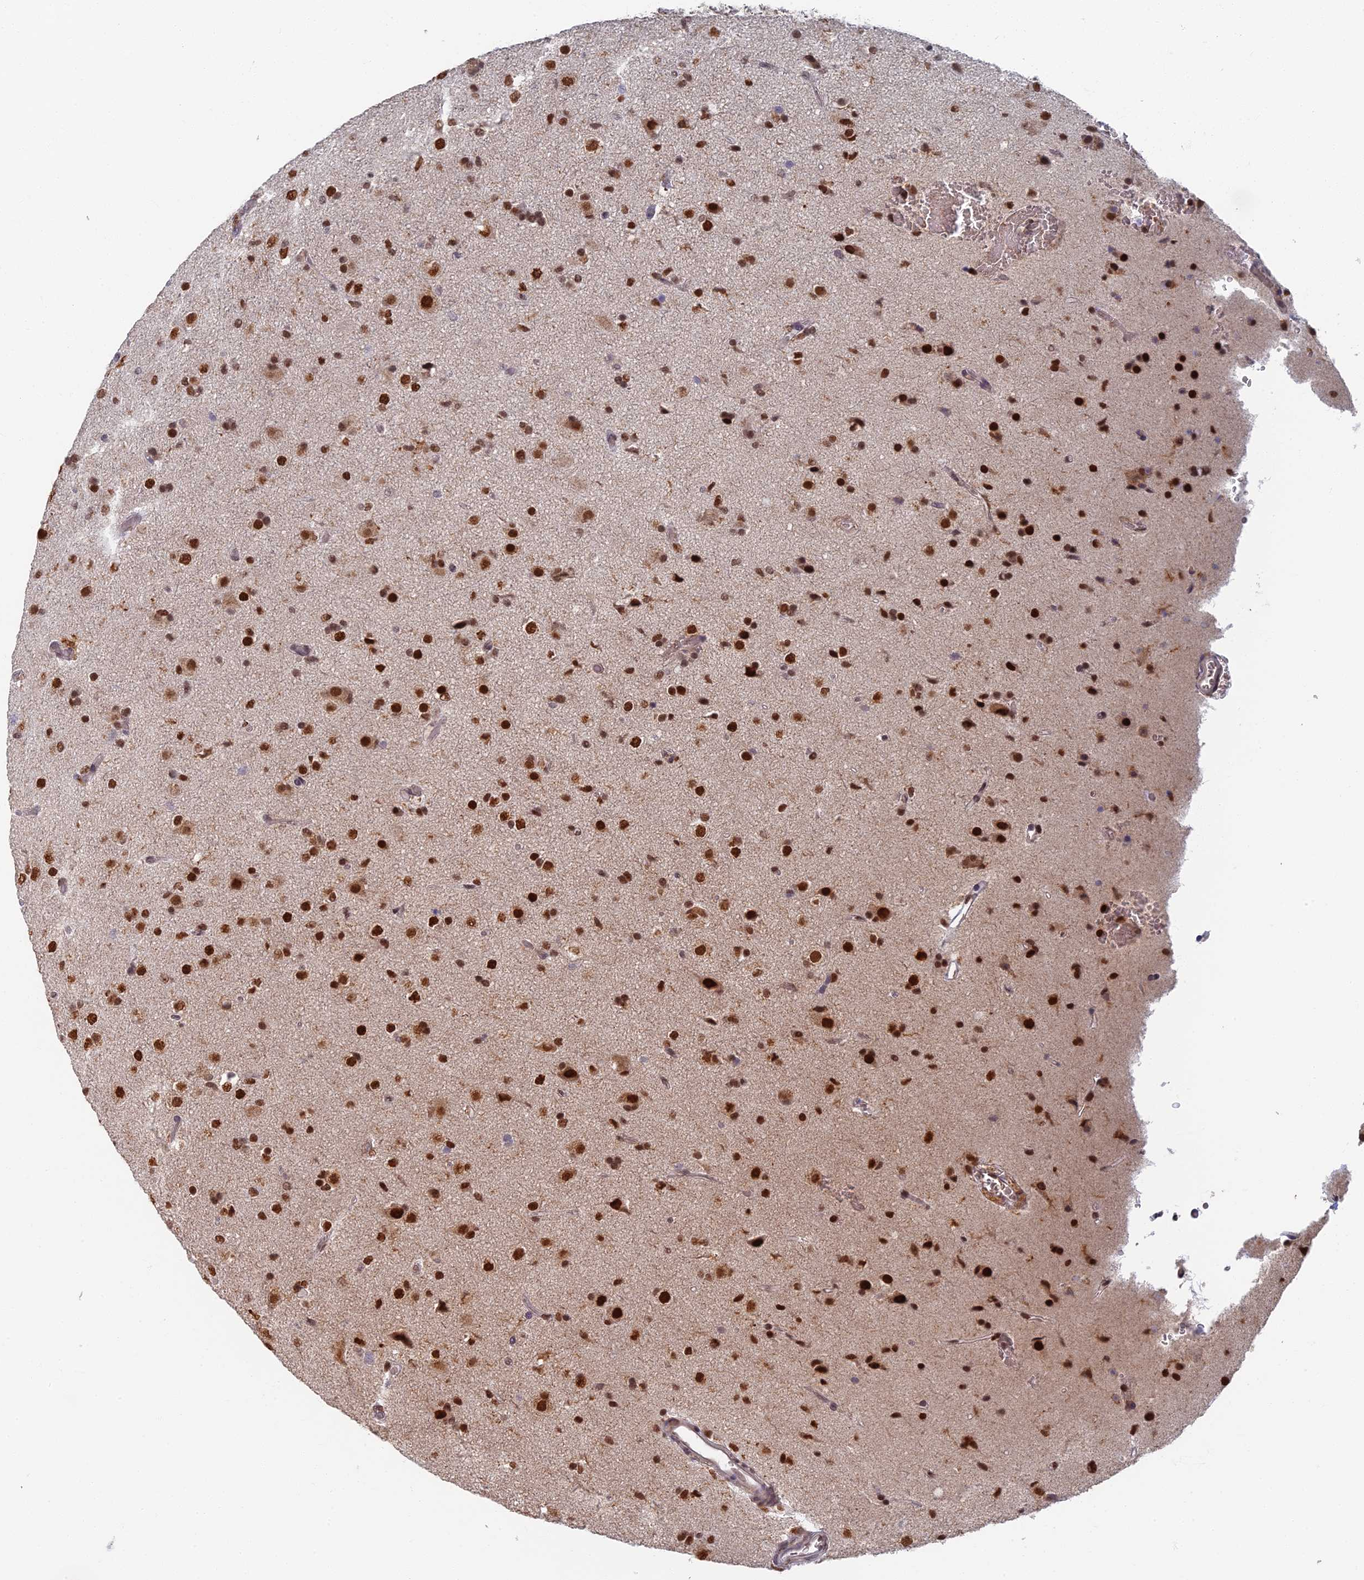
{"staining": {"intensity": "strong", "quantity": ">75%", "location": "nuclear"}, "tissue": "glioma", "cell_type": "Tumor cells", "image_type": "cancer", "snomed": [{"axis": "morphology", "description": "Glioma, malignant, Low grade"}, {"axis": "topography", "description": "Brain"}], "caption": "This is a histology image of IHC staining of glioma, which shows strong positivity in the nuclear of tumor cells.", "gene": "GPATCH1", "patient": {"sex": "male", "age": 65}}